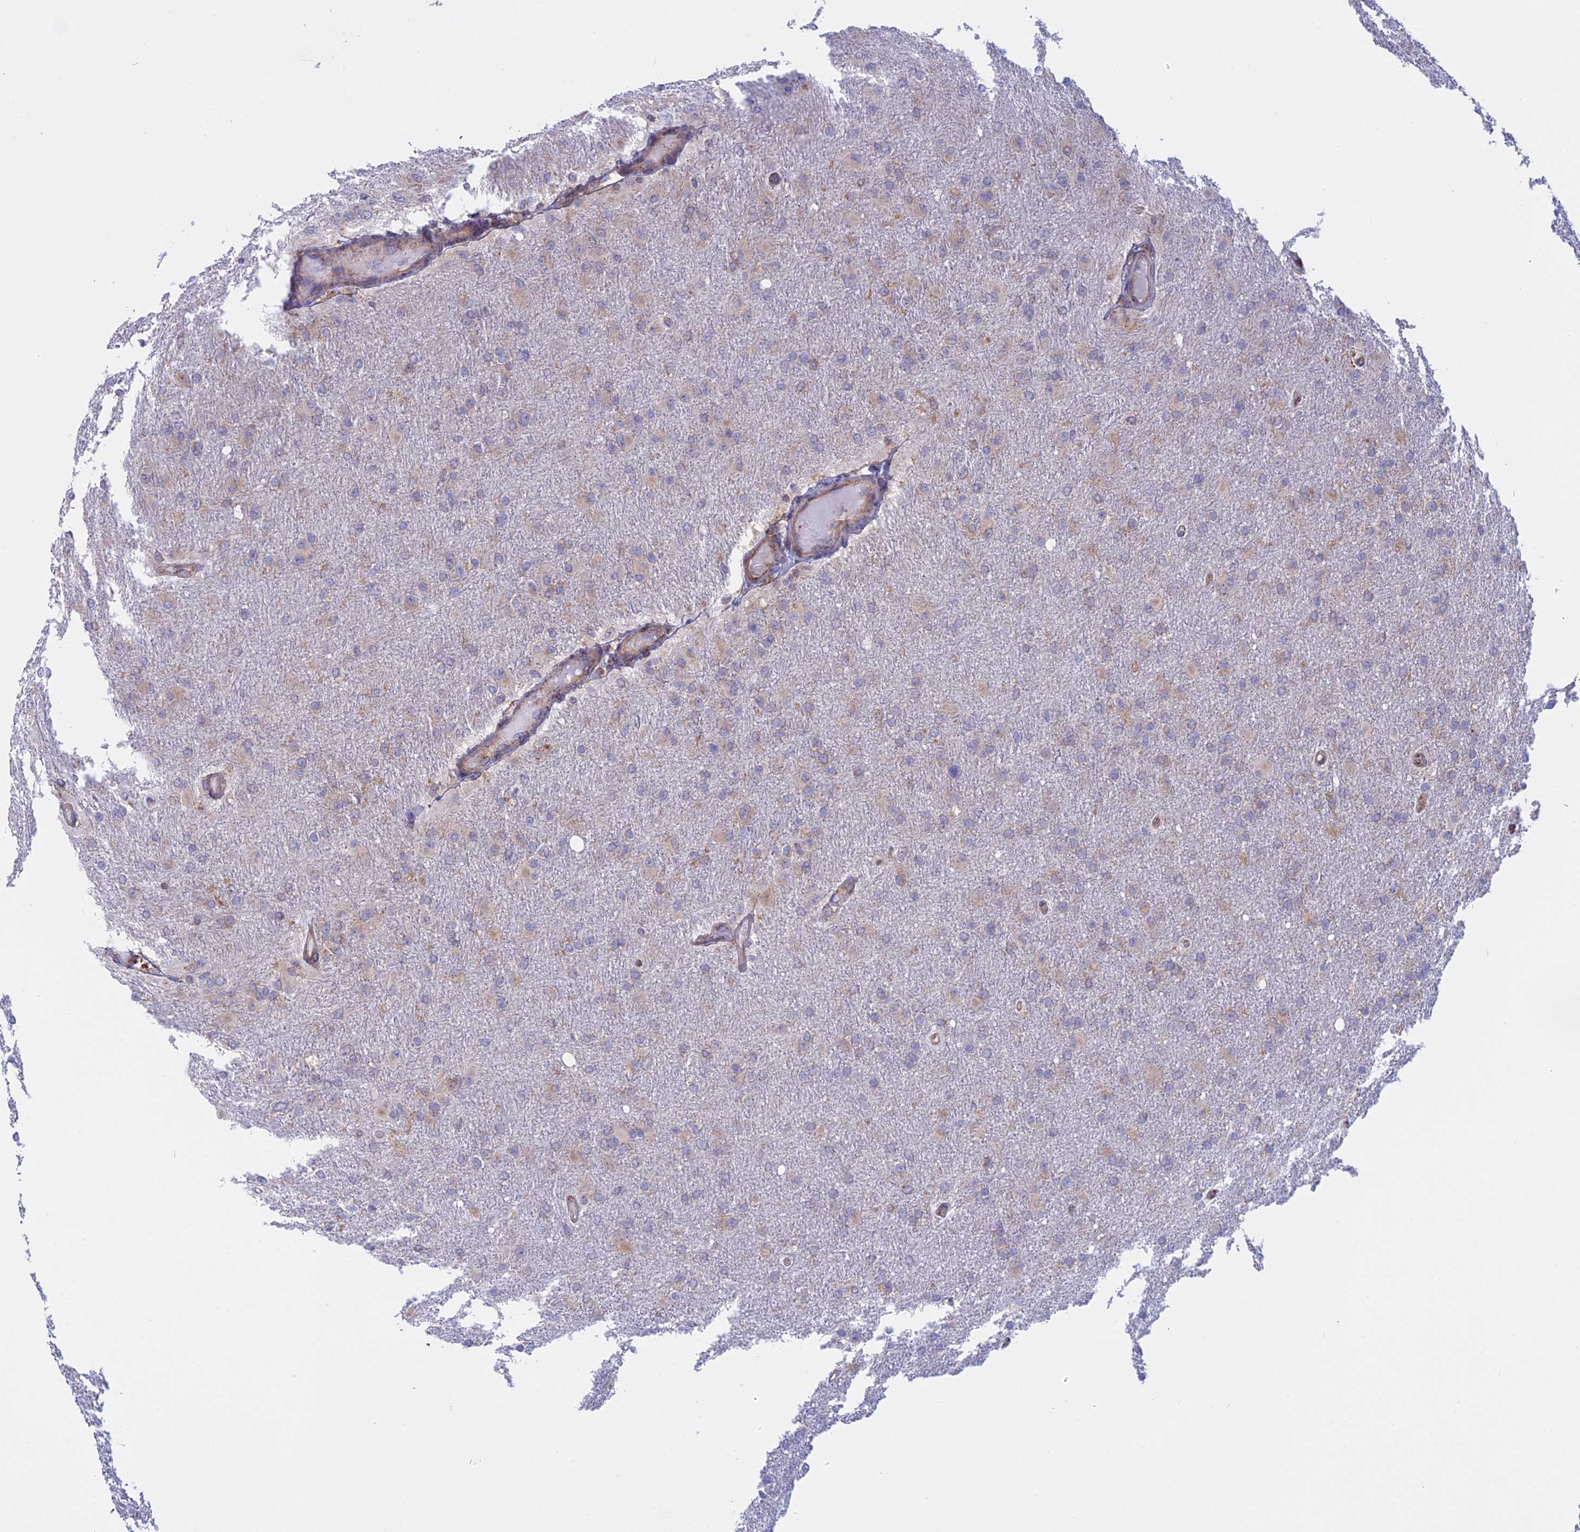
{"staining": {"intensity": "weak", "quantity": "<25%", "location": "cytoplasmic/membranous"}, "tissue": "glioma", "cell_type": "Tumor cells", "image_type": "cancer", "snomed": [{"axis": "morphology", "description": "Glioma, malignant, High grade"}, {"axis": "topography", "description": "Cerebral cortex"}], "caption": "Malignant glioma (high-grade) stained for a protein using immunohistochemistry exhibits no expression tumor cells.", "gene": "CLINT1", "patient": {"sex": "female", "age": 36}}